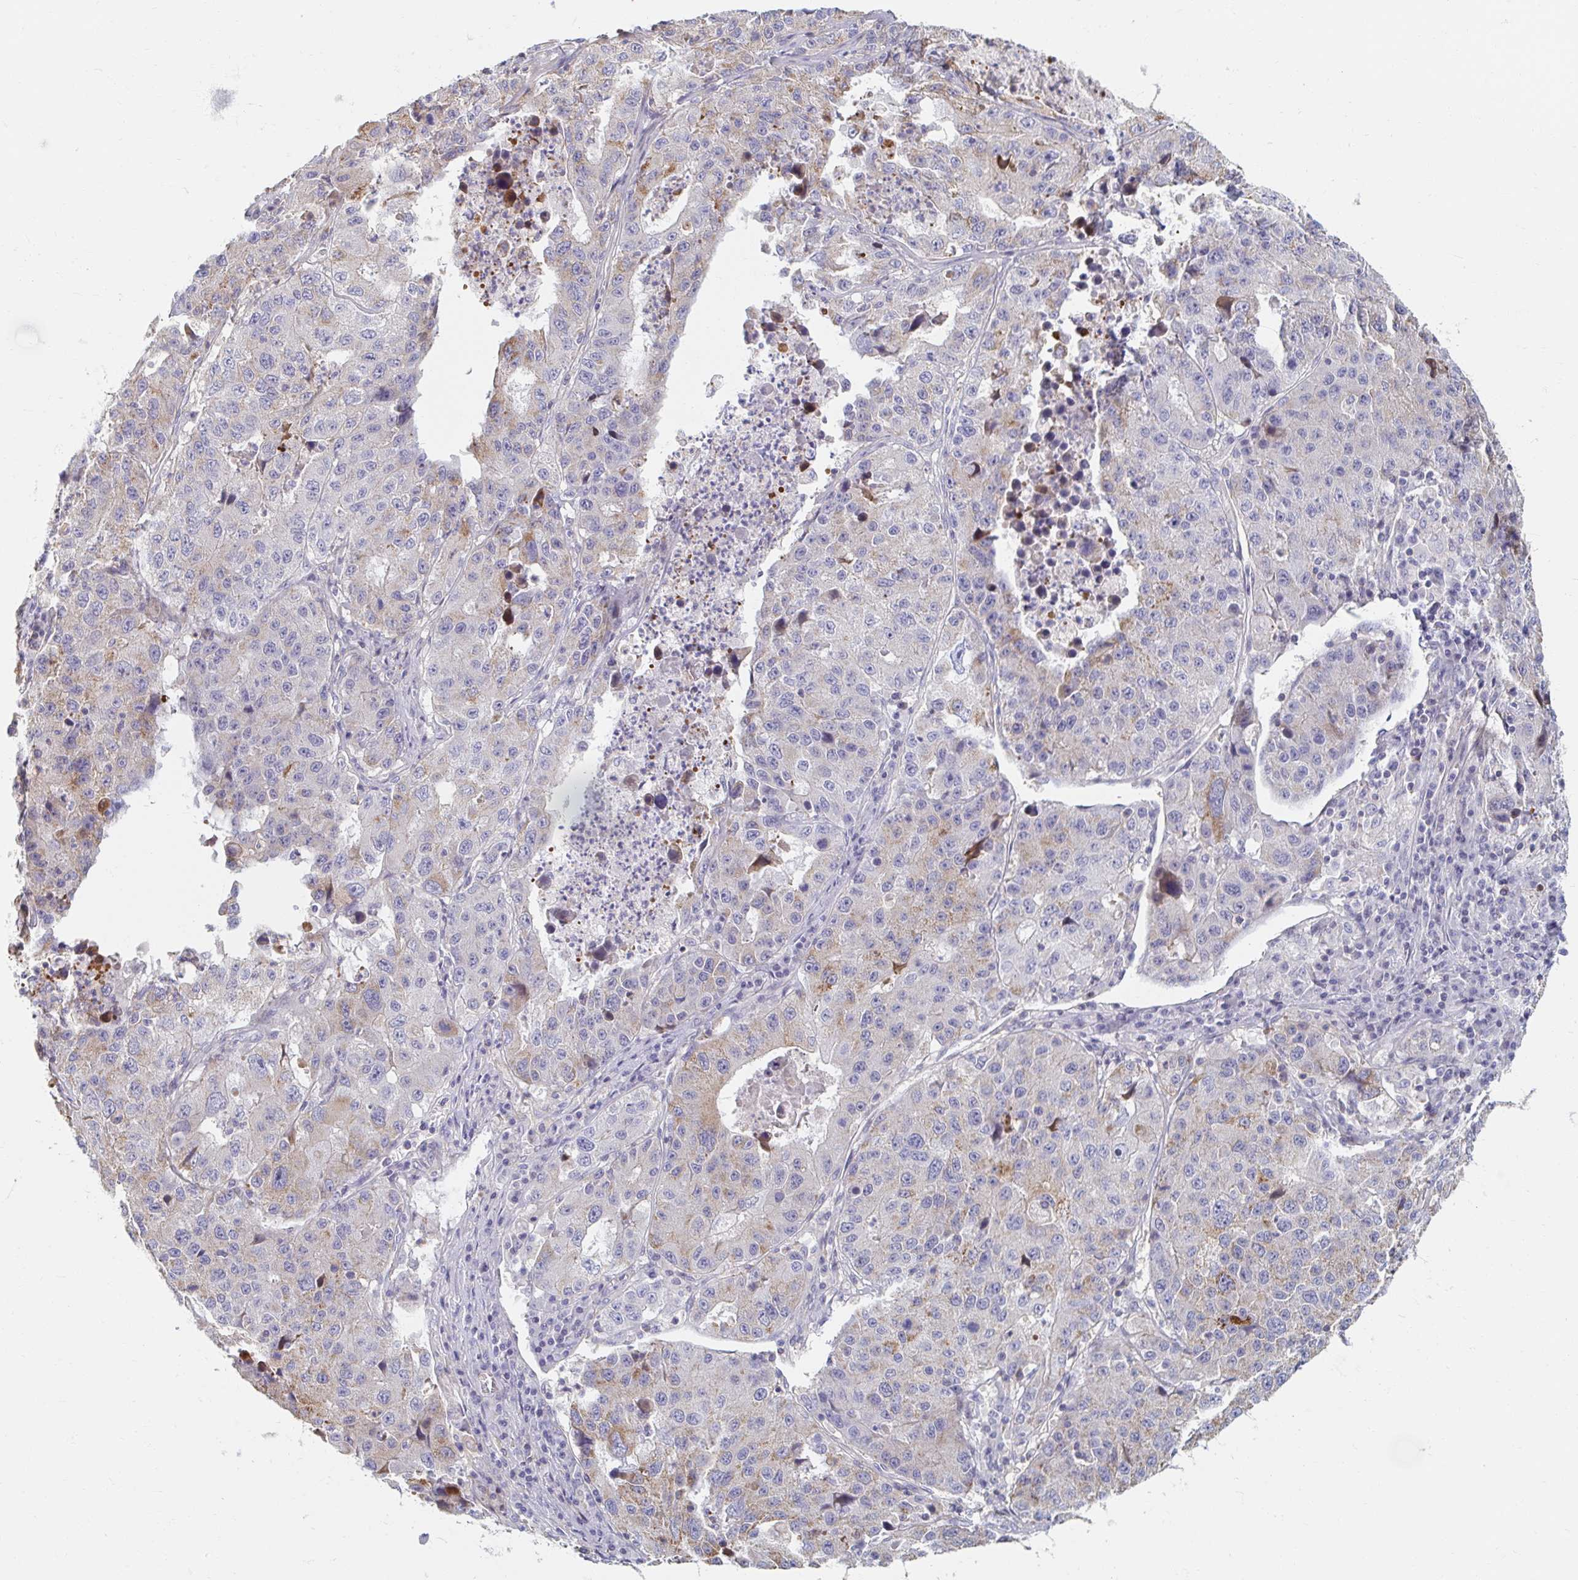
{"staining": {"intensity": "weak", "quantity": "<25%", "location": "cytoplasmic/membranous"}, "tissue": "stomach cancer", "cell_type": "Tumor cells", "image_type": "cancer", "snomed": [{"axis": "morphology", "description": "Adenocarcinoma, NOS"}, {"axis": "topography", "description": "Stomach"}], "caption": "Immunohistochemistry (IHC) photomicrograph of neoplastic tissue: human stomach cancer stained with DAB (3,3'-diaminobenzidine) demonstrates no significant protein staining in tumor cells.", "gene": "MYLK2", "patient": {"sex": "male", "age": 71}}